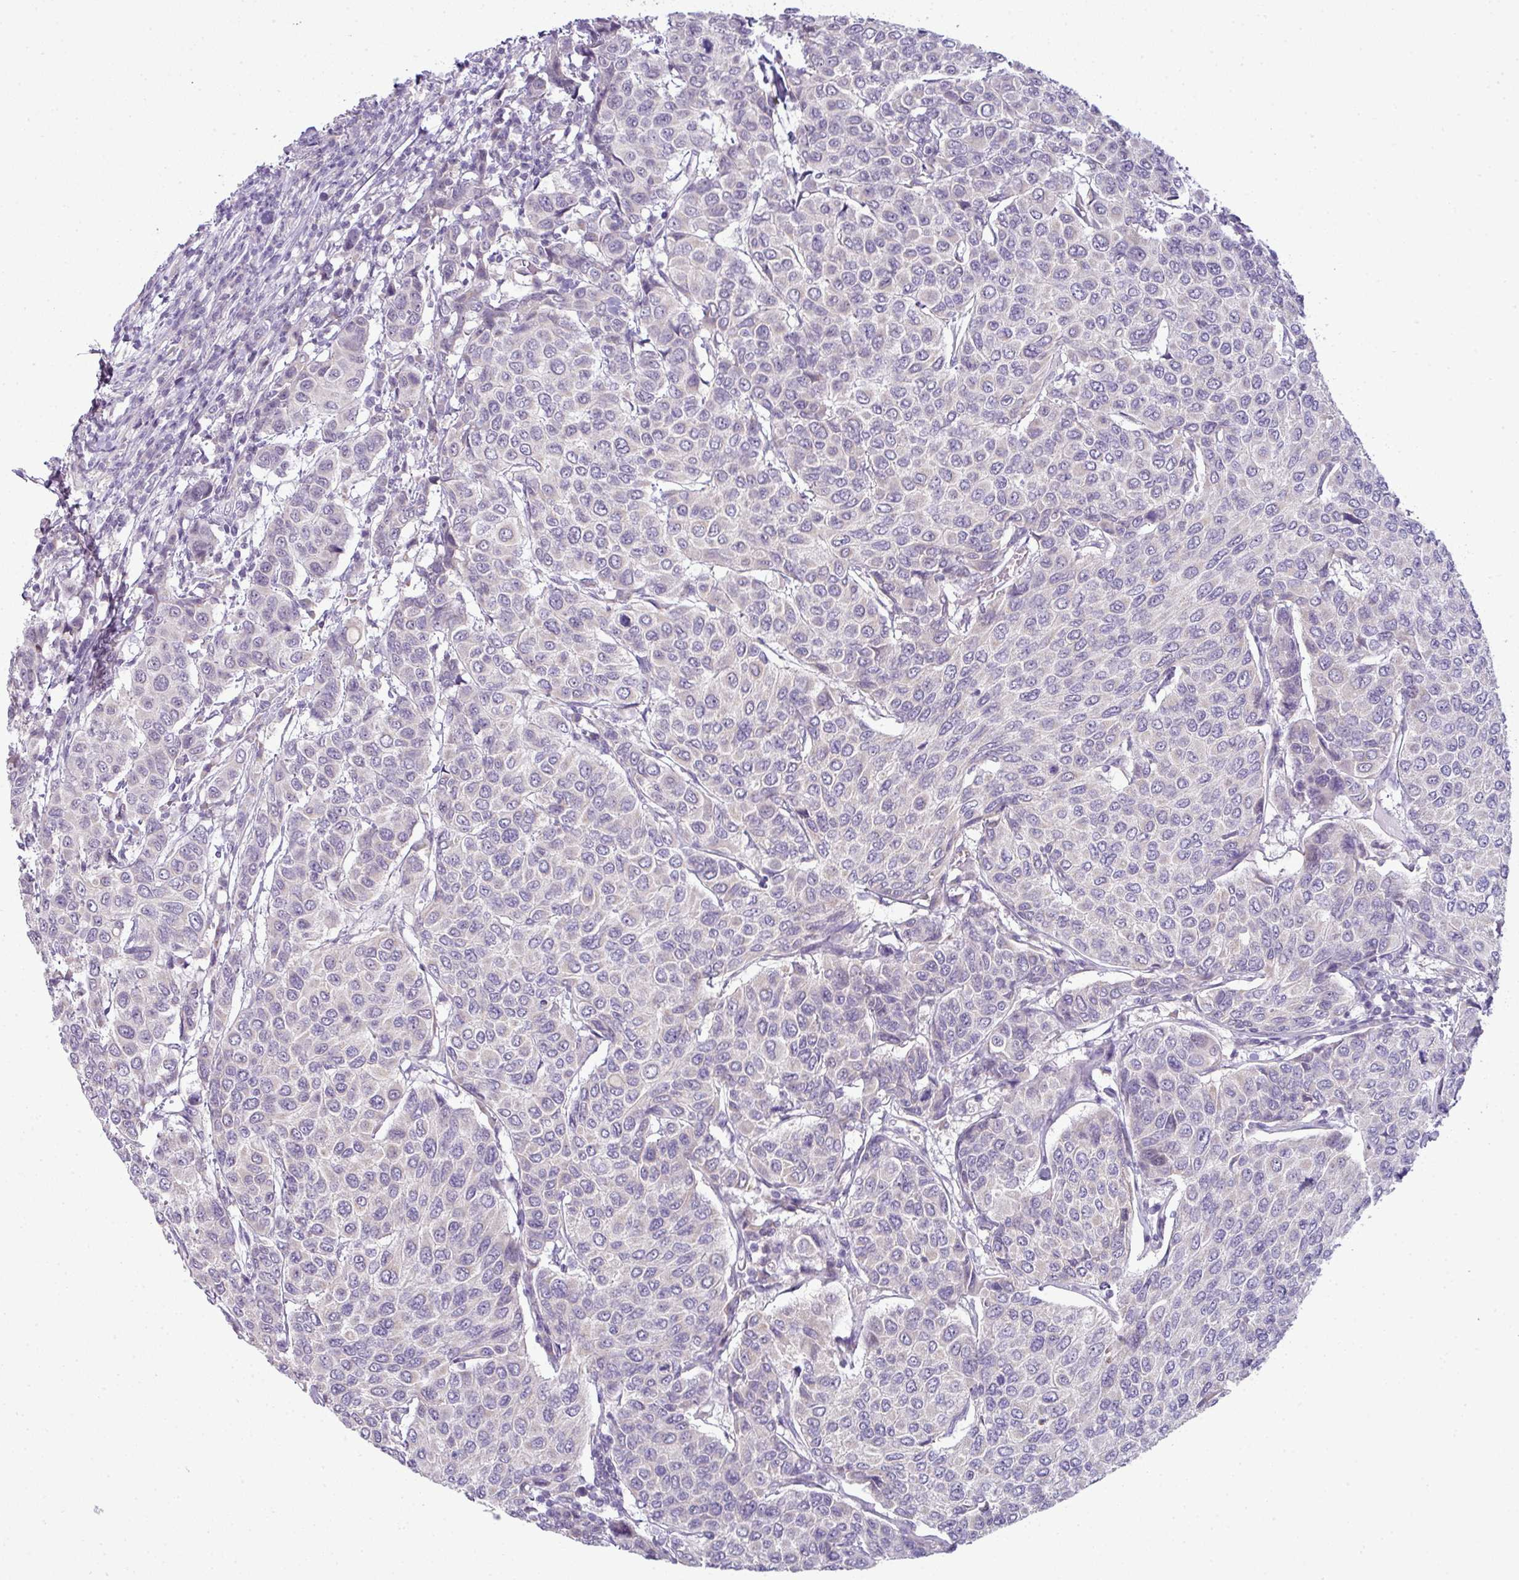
{"staining": {"intensity": "negative", "quantity": "none", "location": "none"}, "tissue": "breast cancer", "cell_type": "Tumor cells", "image_type": "cancer", "snomed": [{"axis": "morphology", "description": "Duct carcinoma"}, {"axis": "topography", "description": "Breast"}], "caption": "Breast infiltrating ductal carcinoma was stained to show a protein in brown. There is no significant positivity in tumor cells.", "gene": "HBEGF", "patient": {"sex": "female", "age": 55}}